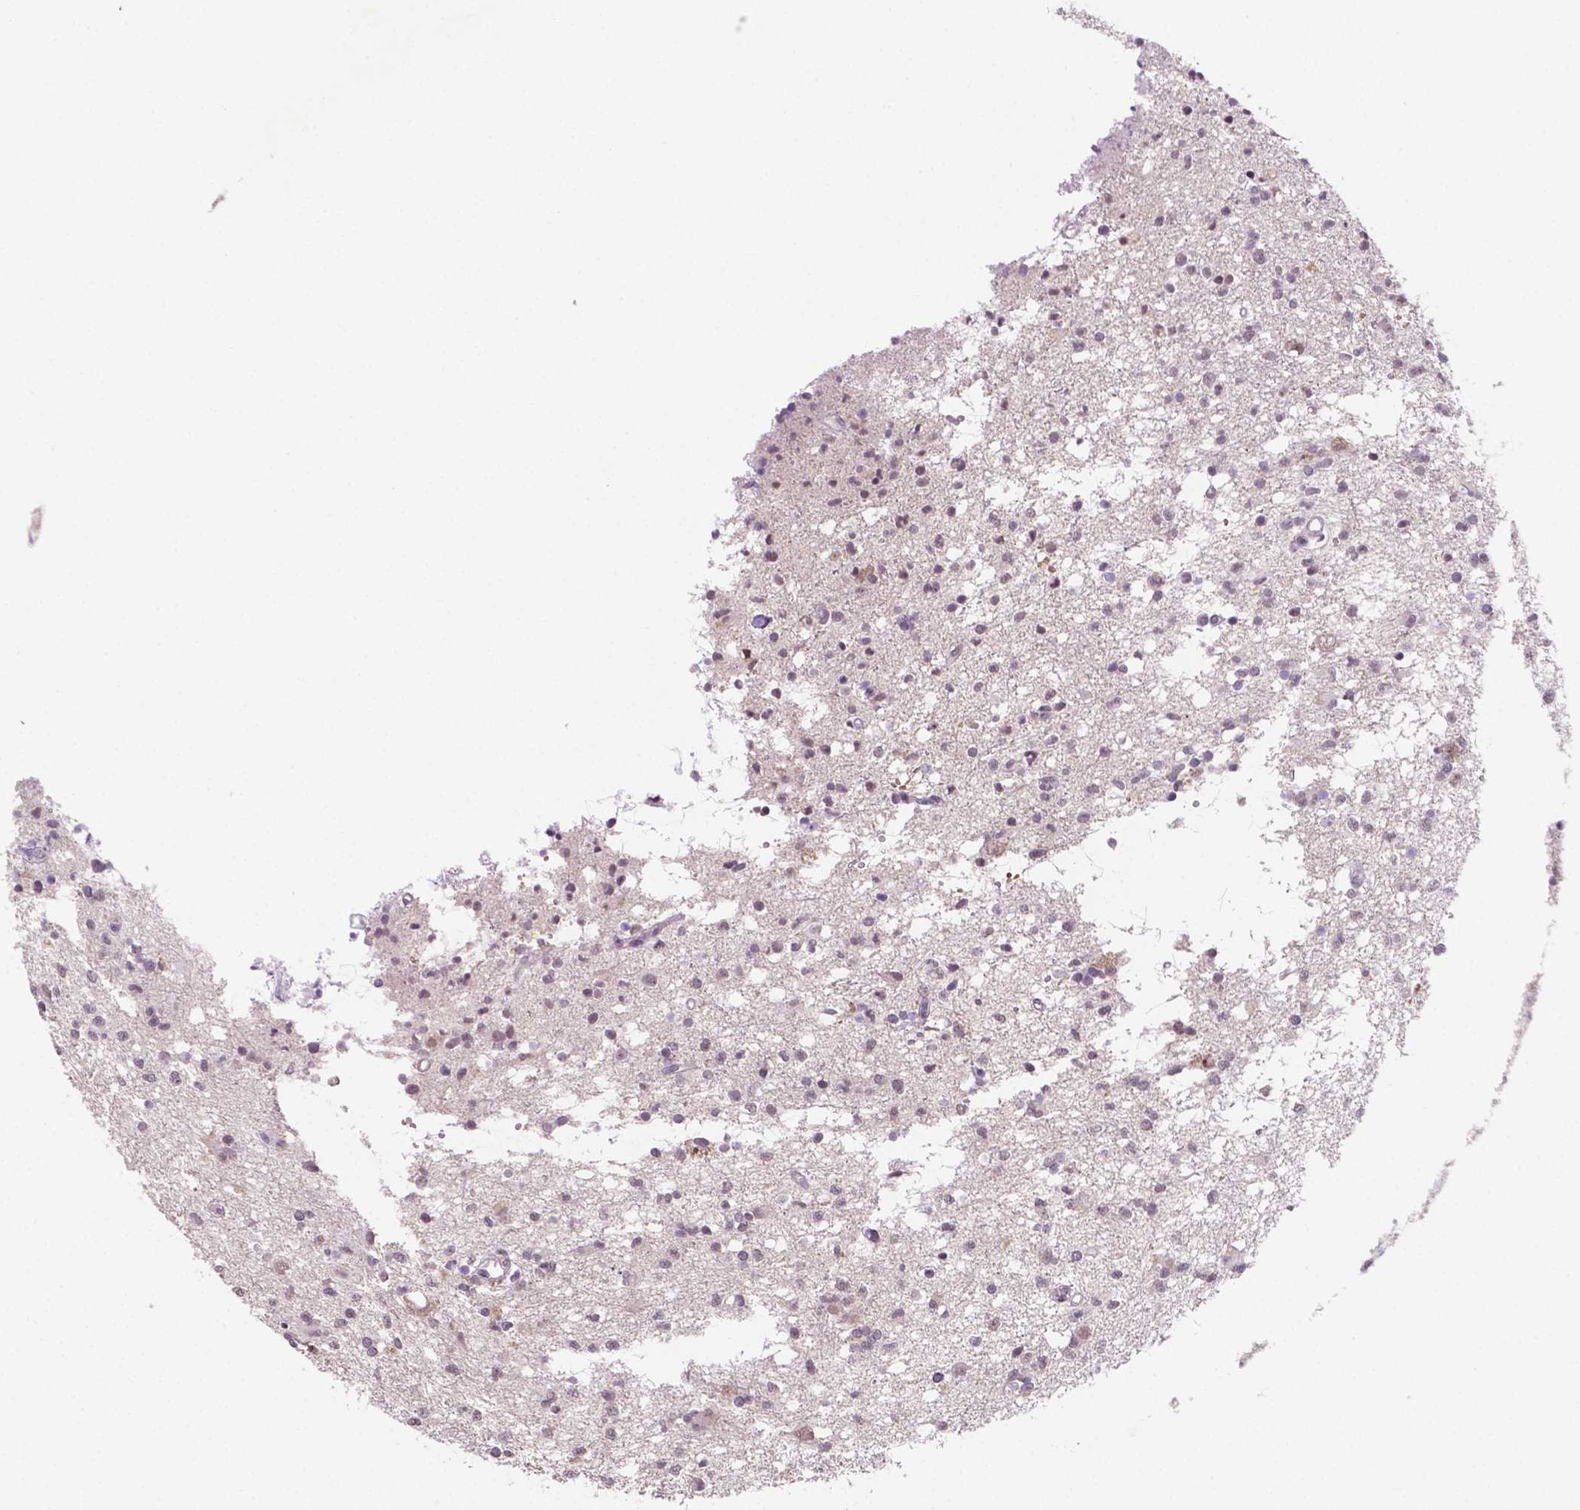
{"staining": {"intensity": "negative", "quantity": "none", "location": "none"}, "tissue": "glioma", "cell_type": "Tumor cells", "image_type": "cancer", "snomed": [{"axis": "morphology", "description": "Glioma, malignant, Low grade"}, {"axis": "topography", "description": "Brain"}], "caption": "The histopathology image demonstrates no staining of tumor cells in low-grade glioma (malignant).", "gene": "SHLD3", "patient": {"sex": "male", "age": 64}}